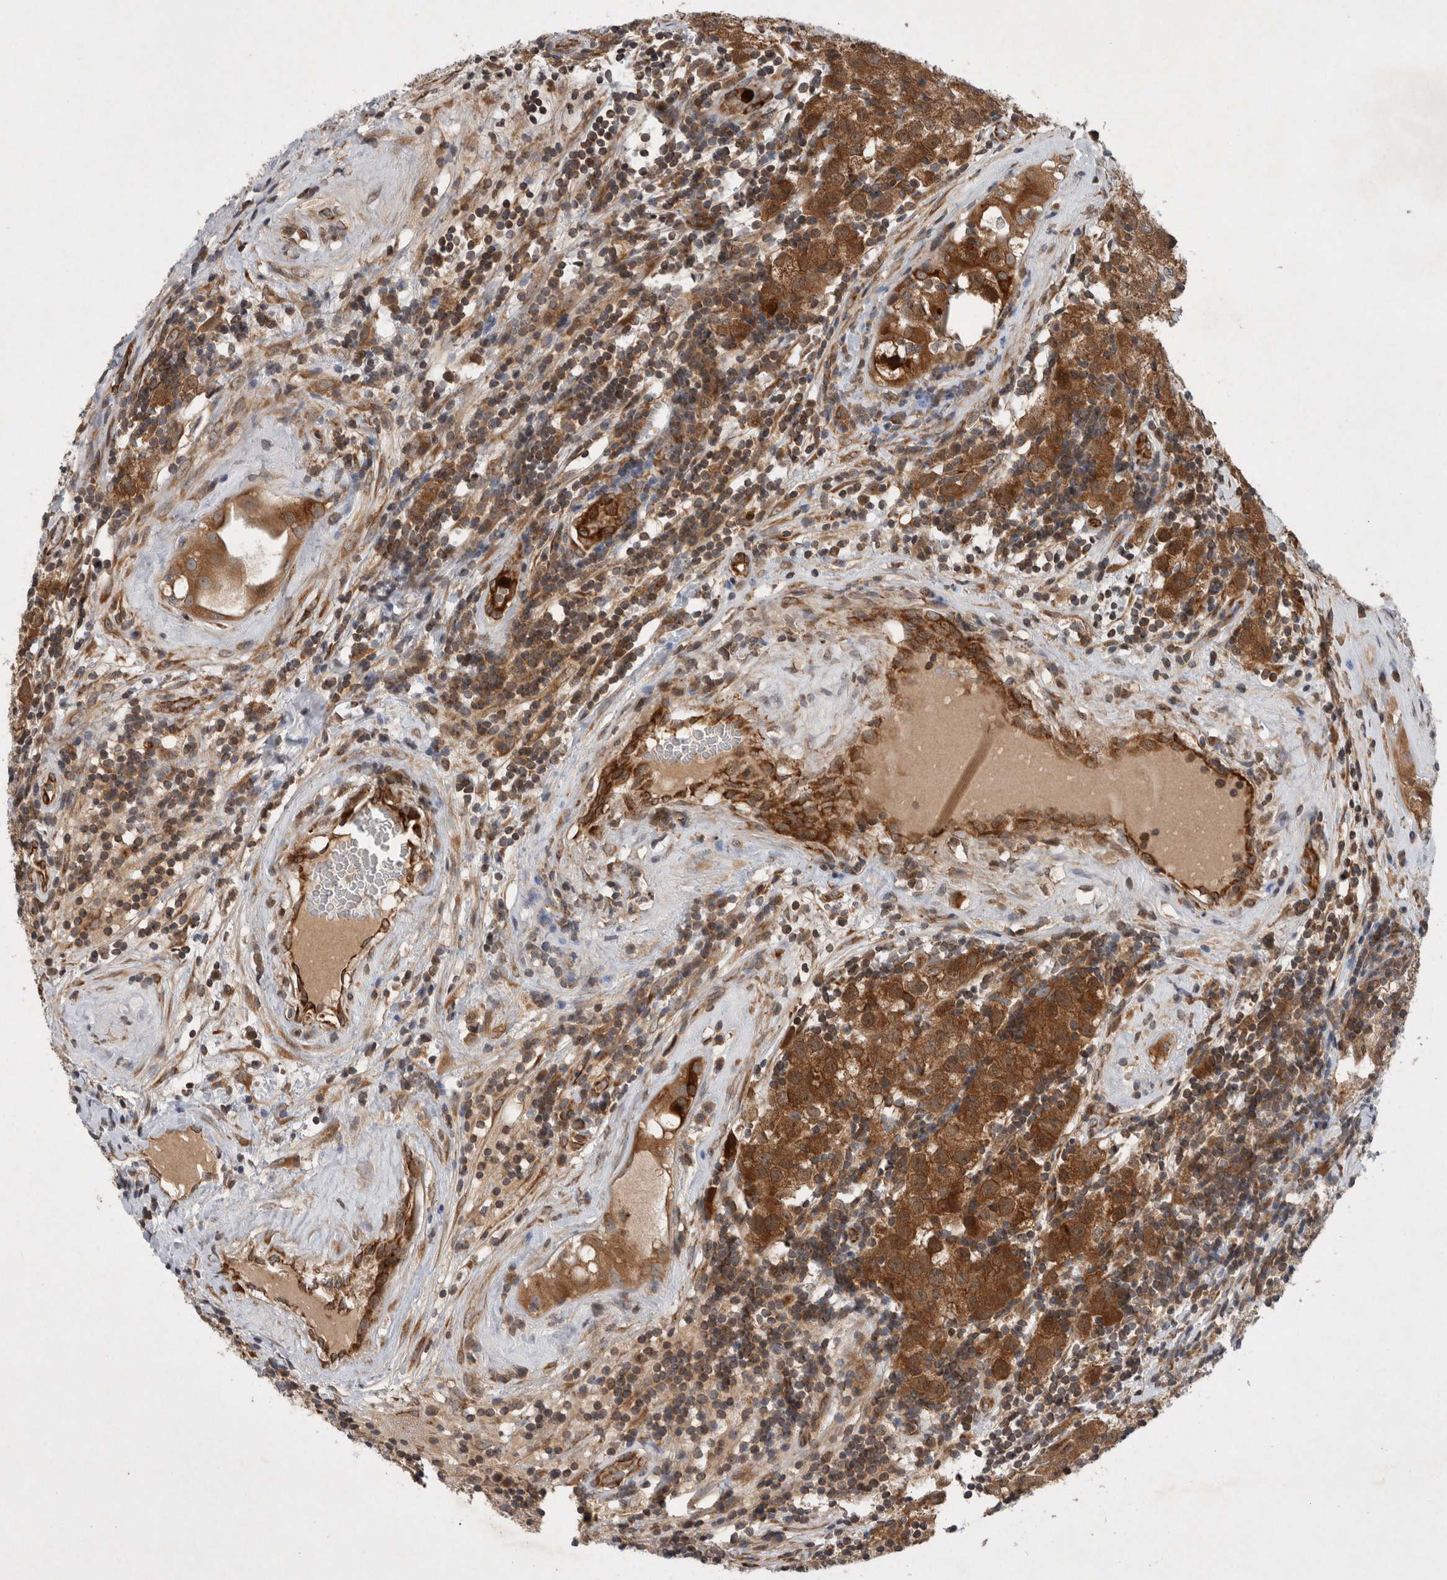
{"staining": {"intensity": "strong", "quantity": ">75%", "location": "cytoplasmic/membranous"}, "tissue": "testis cancer", "cell_type": "Tumor cells", "image_type": "cancer", "snomed": [{"axis": "morphology", "description": "Seminoma, NOS"}, {"axis": "morphology", "description": "Carcinoma, Embryonal, NOS"}, {"axis": "topography", "description": "Testis"}], "caption": "Seminoma (testis) stained with DAB (3,3'-diaminobenzidine) immunohistochemistry demonstrates high levels of strong cytoplasmic/membranous expression in about >75% of tumor cells.", "gene": "PDCD2", "patient": {"sex": "male", "age": 28}}